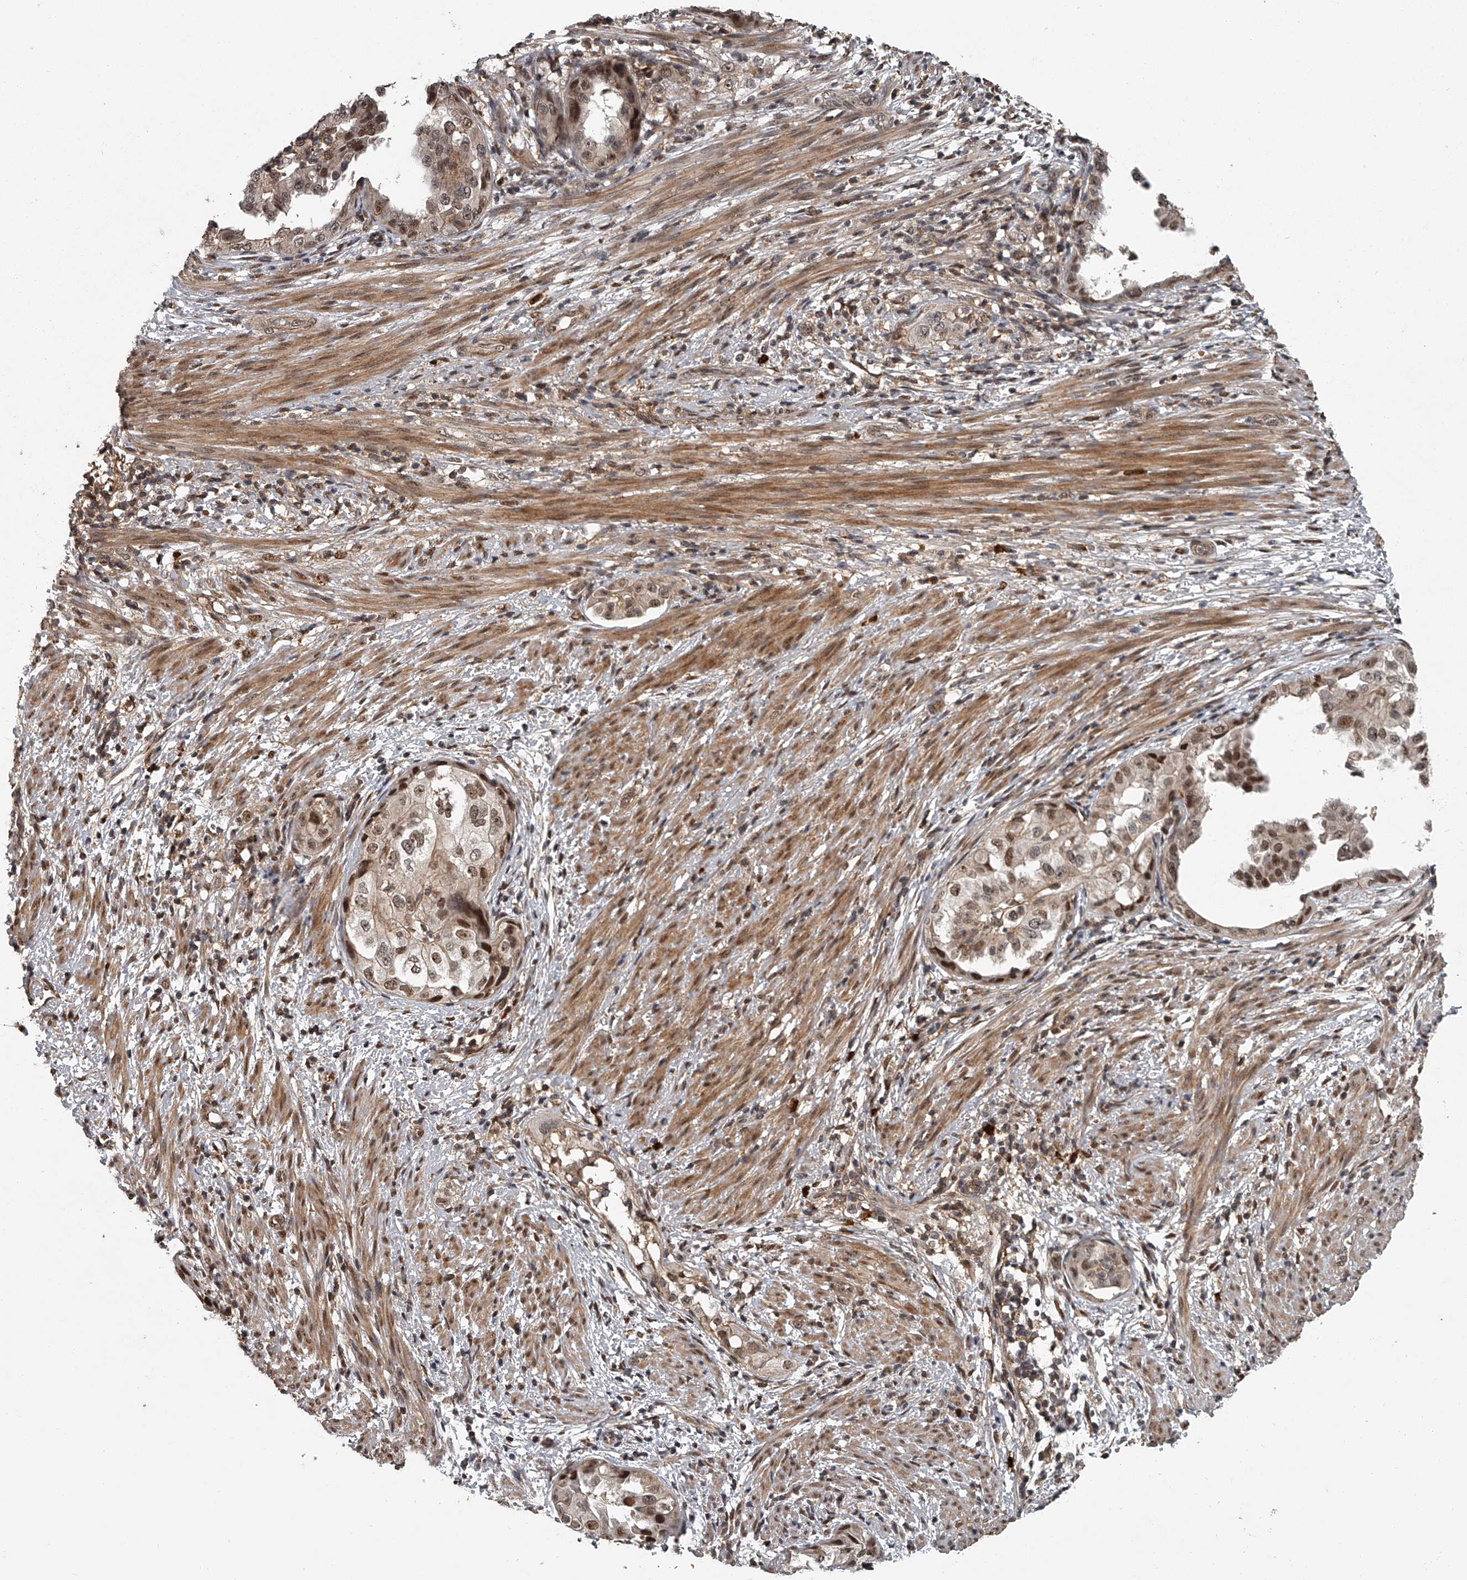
{"staining": {"intensity": "moderate", "quantity": ">75%", "location": "cytoplasmic/membranous,nuclear"}, "tissue": "endometrial cancer", "cell_type": "Tumor cells", "image_type": "cancer", "snomed": [{"axis": "morphology", "description": "Adenocarcinoma, NOS"}, {"axis": "topography", "description": "Endometrium"}], "caption": "Human adenocarcinoma (endometrial) stained with a brown dye exhibits moderate cytoplasmic/membranous and nuclear positive expression in about >75% of tumor cells.", "gene": "PLEKHG1", "patient": {"sex": "female", "age": 85}}